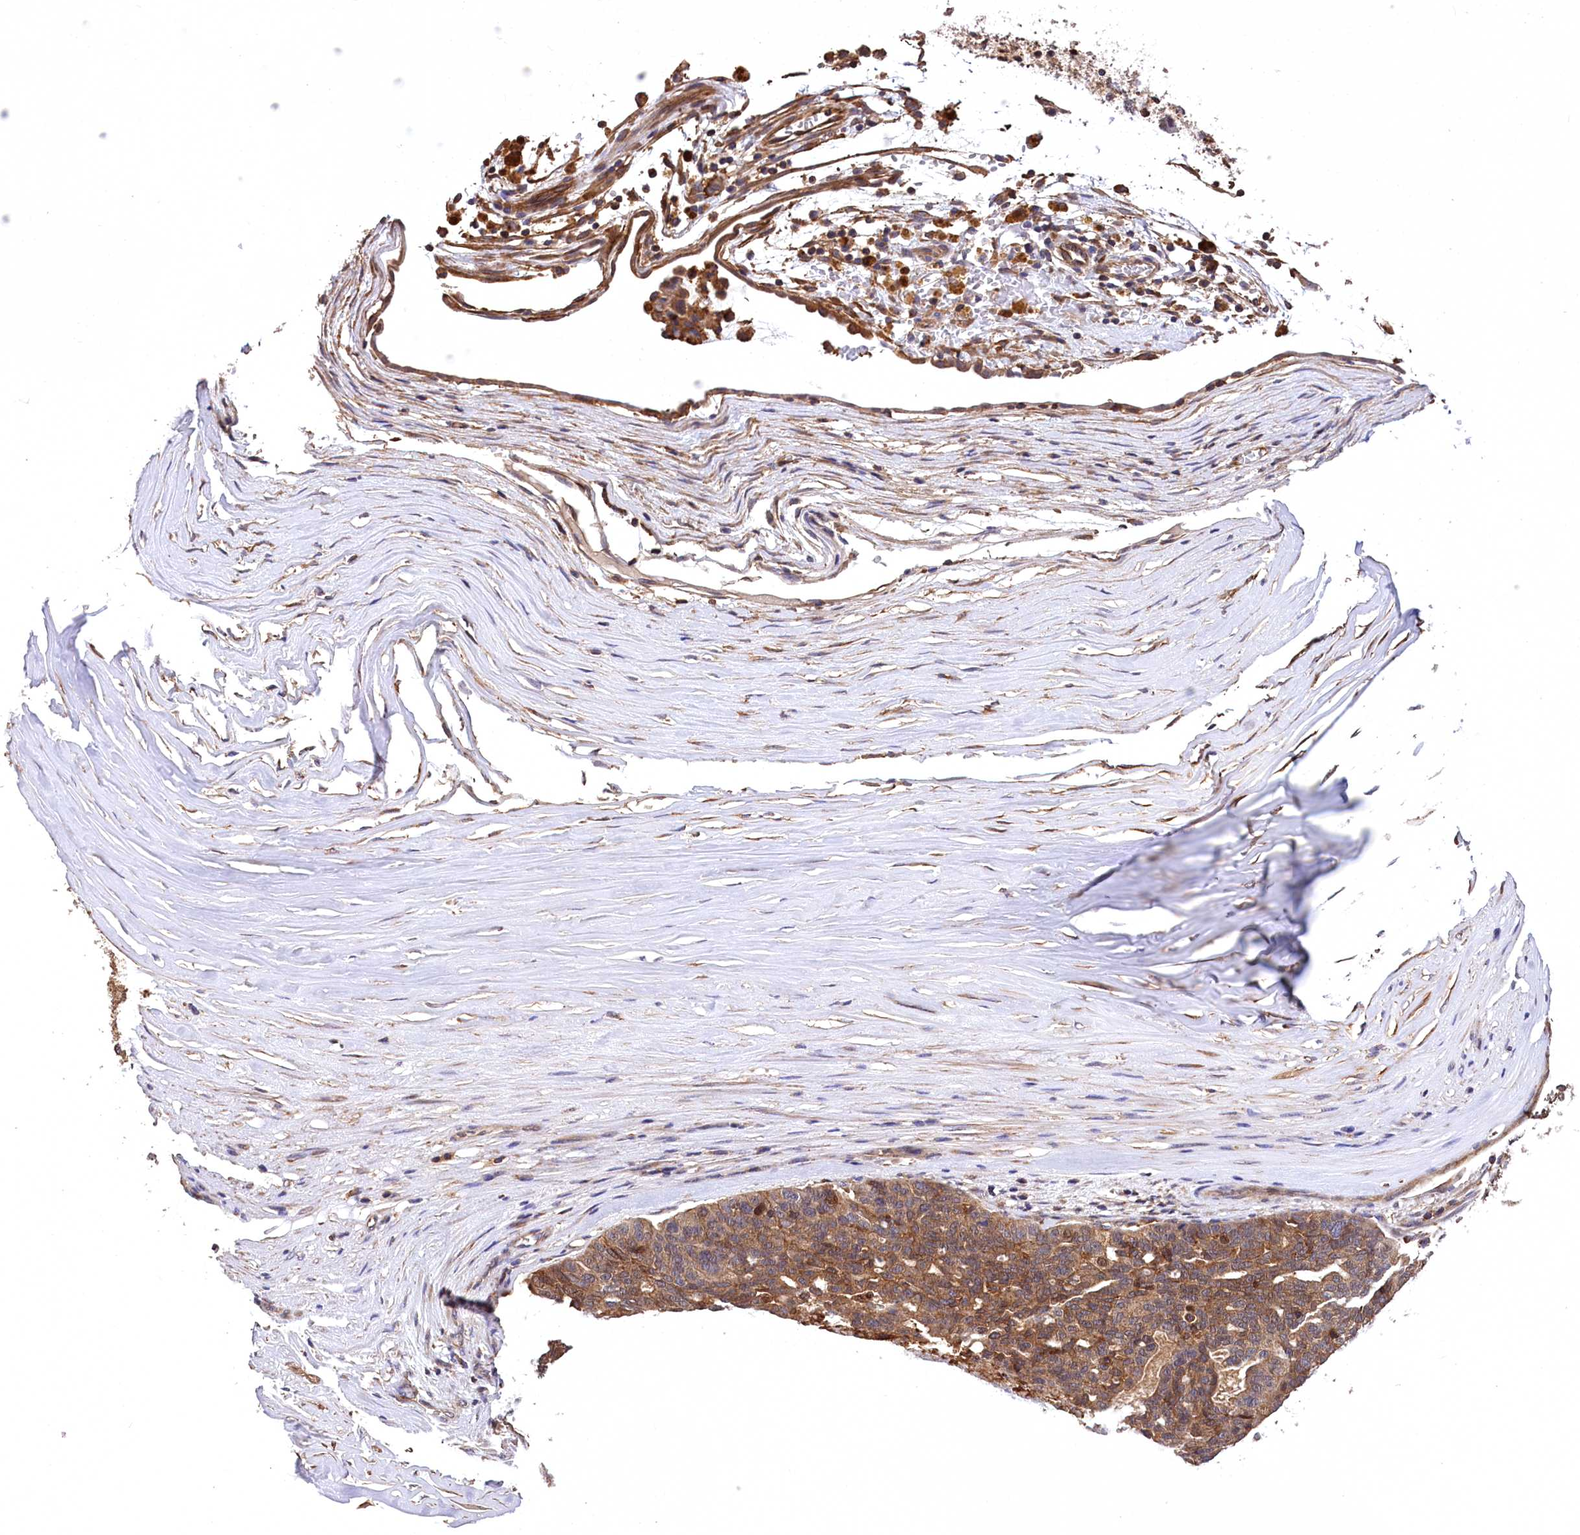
{"staining": {"intensity": "moderate", "quantity": ">75%", "location": "cytoplasmic/membranous"}, "tissue": "ovarian cancer", "cell_type": "Tumor cells", "image_type": "cancer", "snomed": [{"axis": "morphology", "description": "Cystadenocarcinoma, serous, NOS"}, {"axis": "topography", "description": "Ovary"}], "caption": "Immunohistochemistry (IHC) image of neoplastic tissue: ovarian serous cystadenocarcinoma stained using IHC exhibits medium levels of moderate protein expression localized specifically in the cytoplasmic/membranous of tumor cells, appearing as a cytoplasmic/membranous brown color.", "gene": "DPP3", "patient": {"sex": "female", "age": 59}}